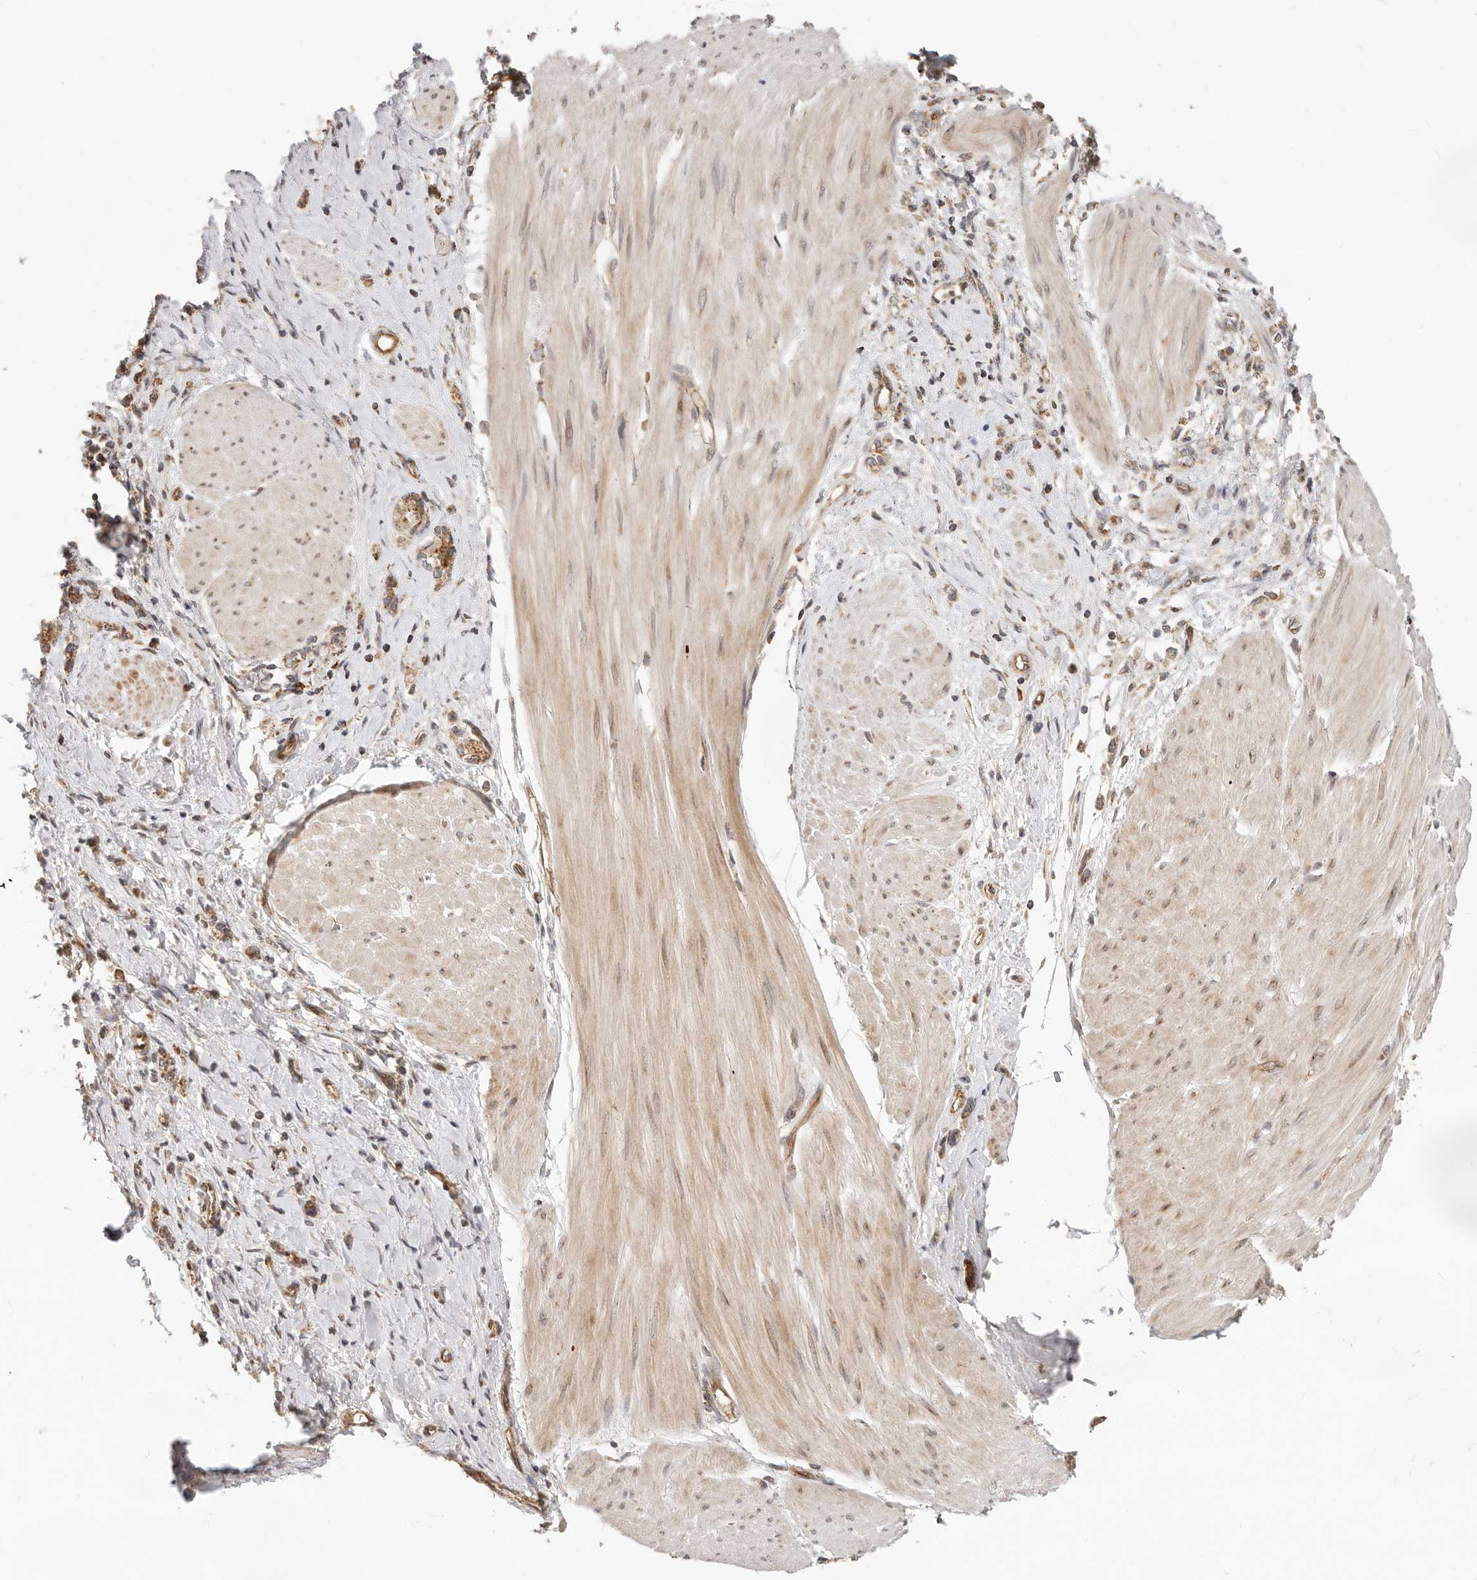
{"staining": {"intensity": "moderate", "quantity": "<25%", "location": "cytoplasmic/membranous"}, "tissue": "stomach cancer", "cell_type": "Tumor cells", "image_type": "cancer", "snomed": [{"axis": "morphology", "description": "Adenocarcinoma, NOS"}, {"axis": "topography", "description": "Stomach"}], "caption": "Stomach adenocarcinoma stained with a brown dye exhibits moderate cytoplasmic/membranous positive staining in about <25% of tumor cells.", "gene": "USP49", "patient": {"sex": "female", "age": 76}}